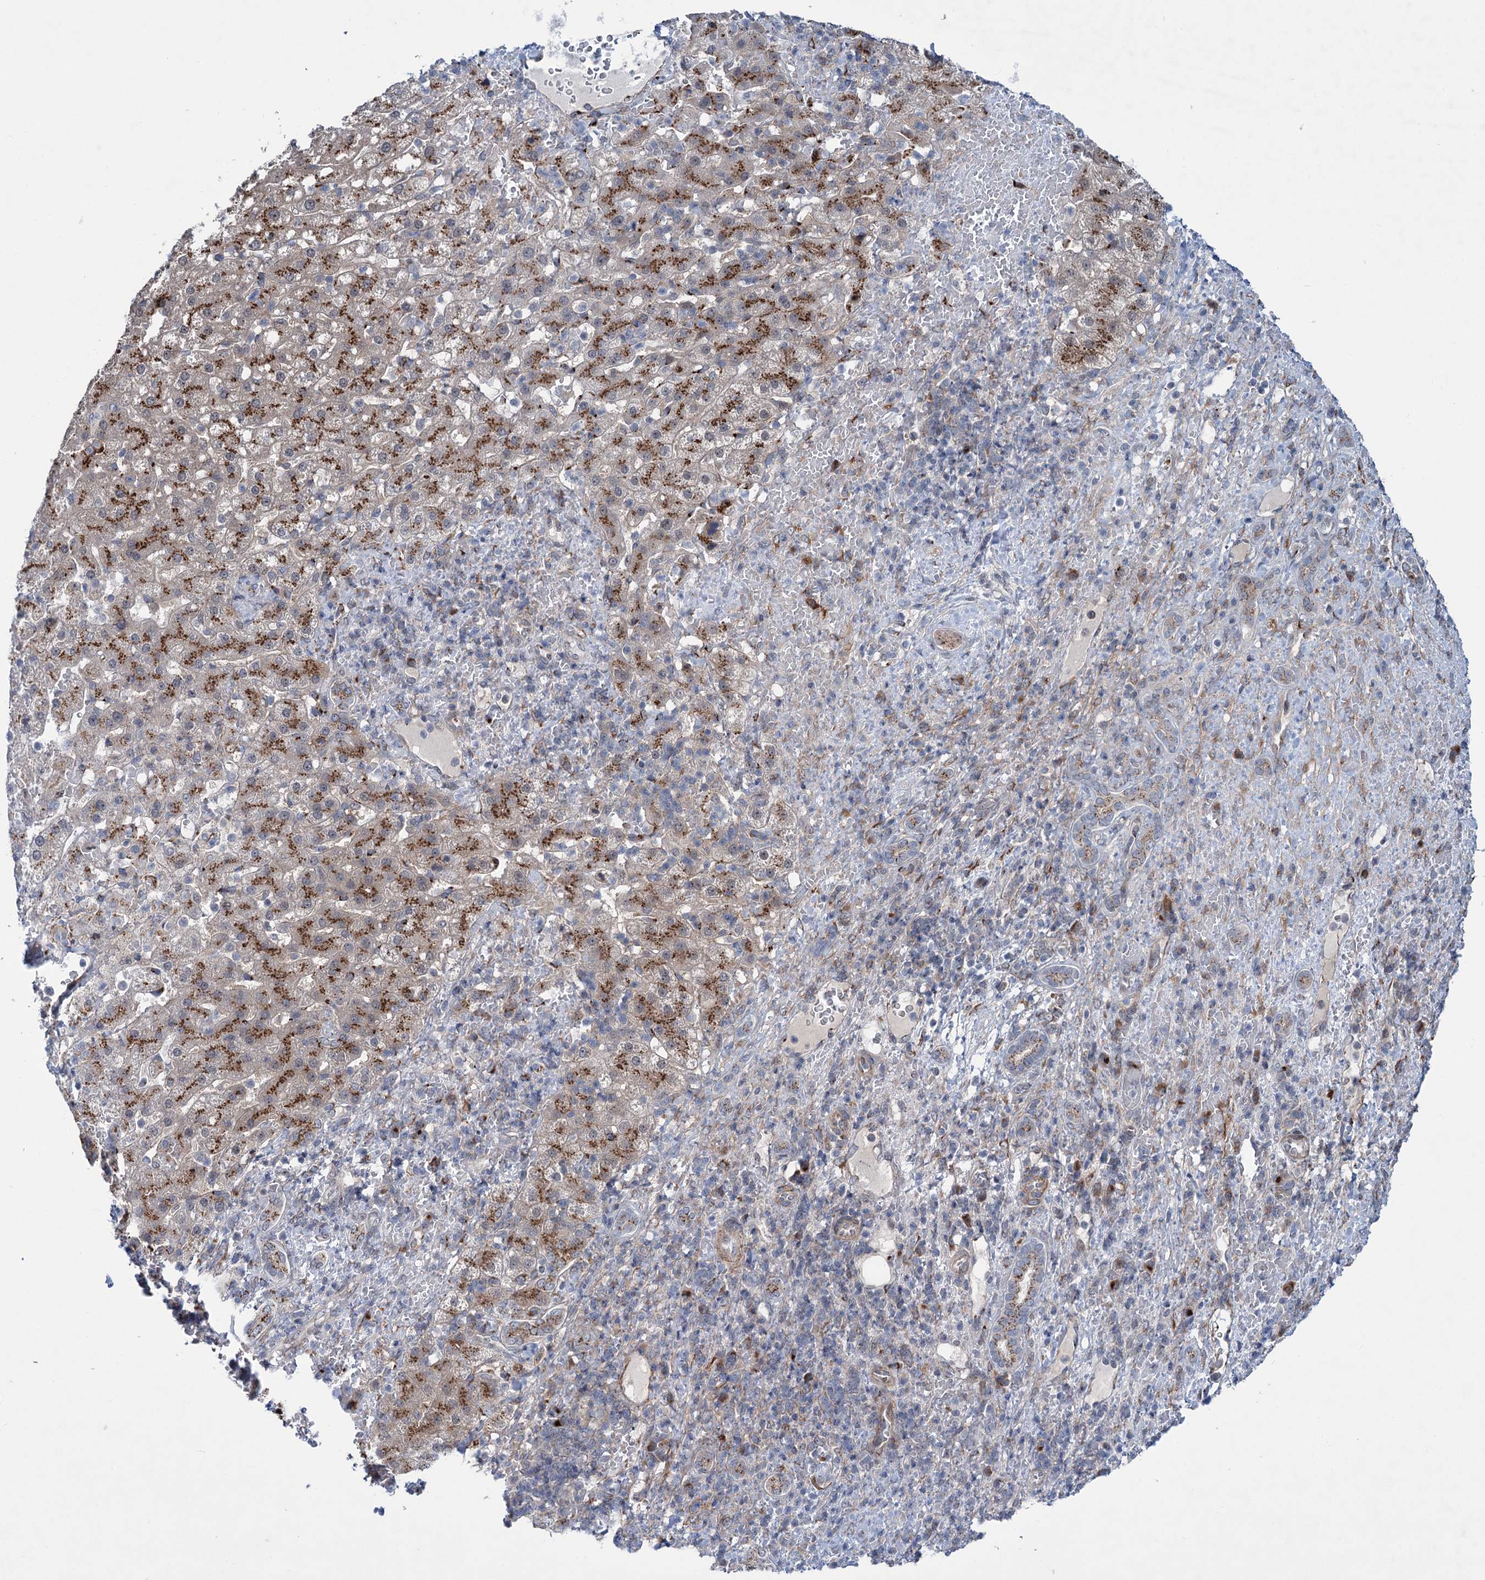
{"staining": {"intensity": "strong", "quantity": ">75%", "location": "cytoplasmic/membranous"}, "tissue": "liver cancer", "cell_type": "Tumor cells", "image_type": "cancer", "snomed": [{"axis": "morphology", "description": "Normal tissue, NOS"}, {"axis": "morphology", "description": "Carcinoma, Hepatocellular, NOS"}, {"axis": "topography", "description": "Liver"}], "caption": "Immunohistochemistry (IHC) micrograph of neoplastic tissue: human liver hepatocellular carcinoma stained using immunohistochemistry (IHC) exhibits high levels of strong protein expression localized specifically in the cytoplasmic/membranous of tumor cells, appearing as a cytoplasmic/membranous brown color.", "gene": "ELP4", "patient": {"sex": "male", "age": 57}}